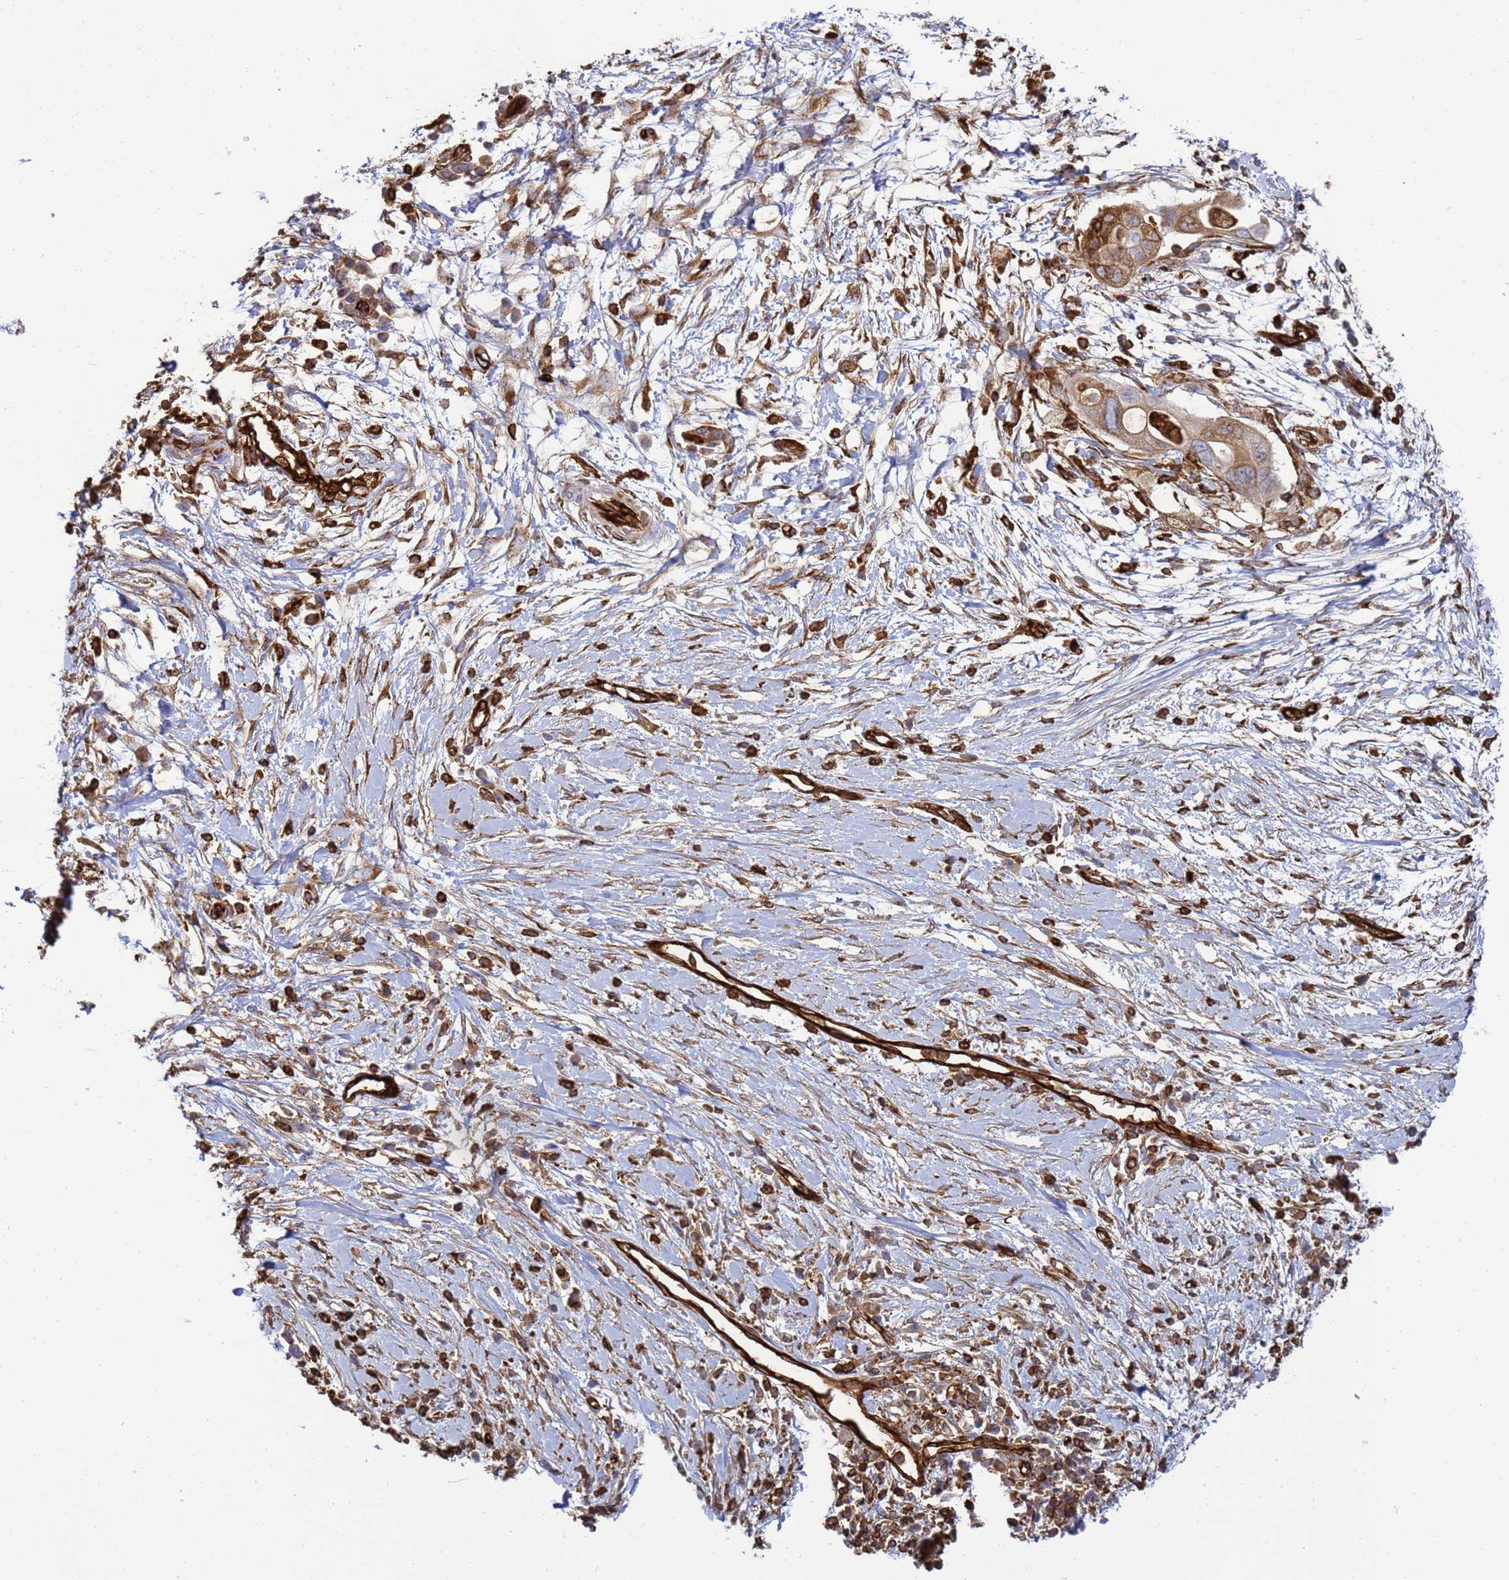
{"staining": {"intensity": "moderate", "quantity": ">75%", "location": "cytoplasmic/membranous"}, "tissue": "pancreatic cancer", "cell_type": "Tumor cells", "image_type": "cancer", "snomed": [{"axis": "morphology", "description": "Adenocarcinoma, NOS"}, {"axis": "topography", "description": "Pancreas"}], "caption": "A brown stain labels moderate cytoplasmic/membranous positivity of a protein in pancreatic cancer tumor cells.", "gene": "ZBTB8OS", "patient": {"sex": "male", "age": 68}}